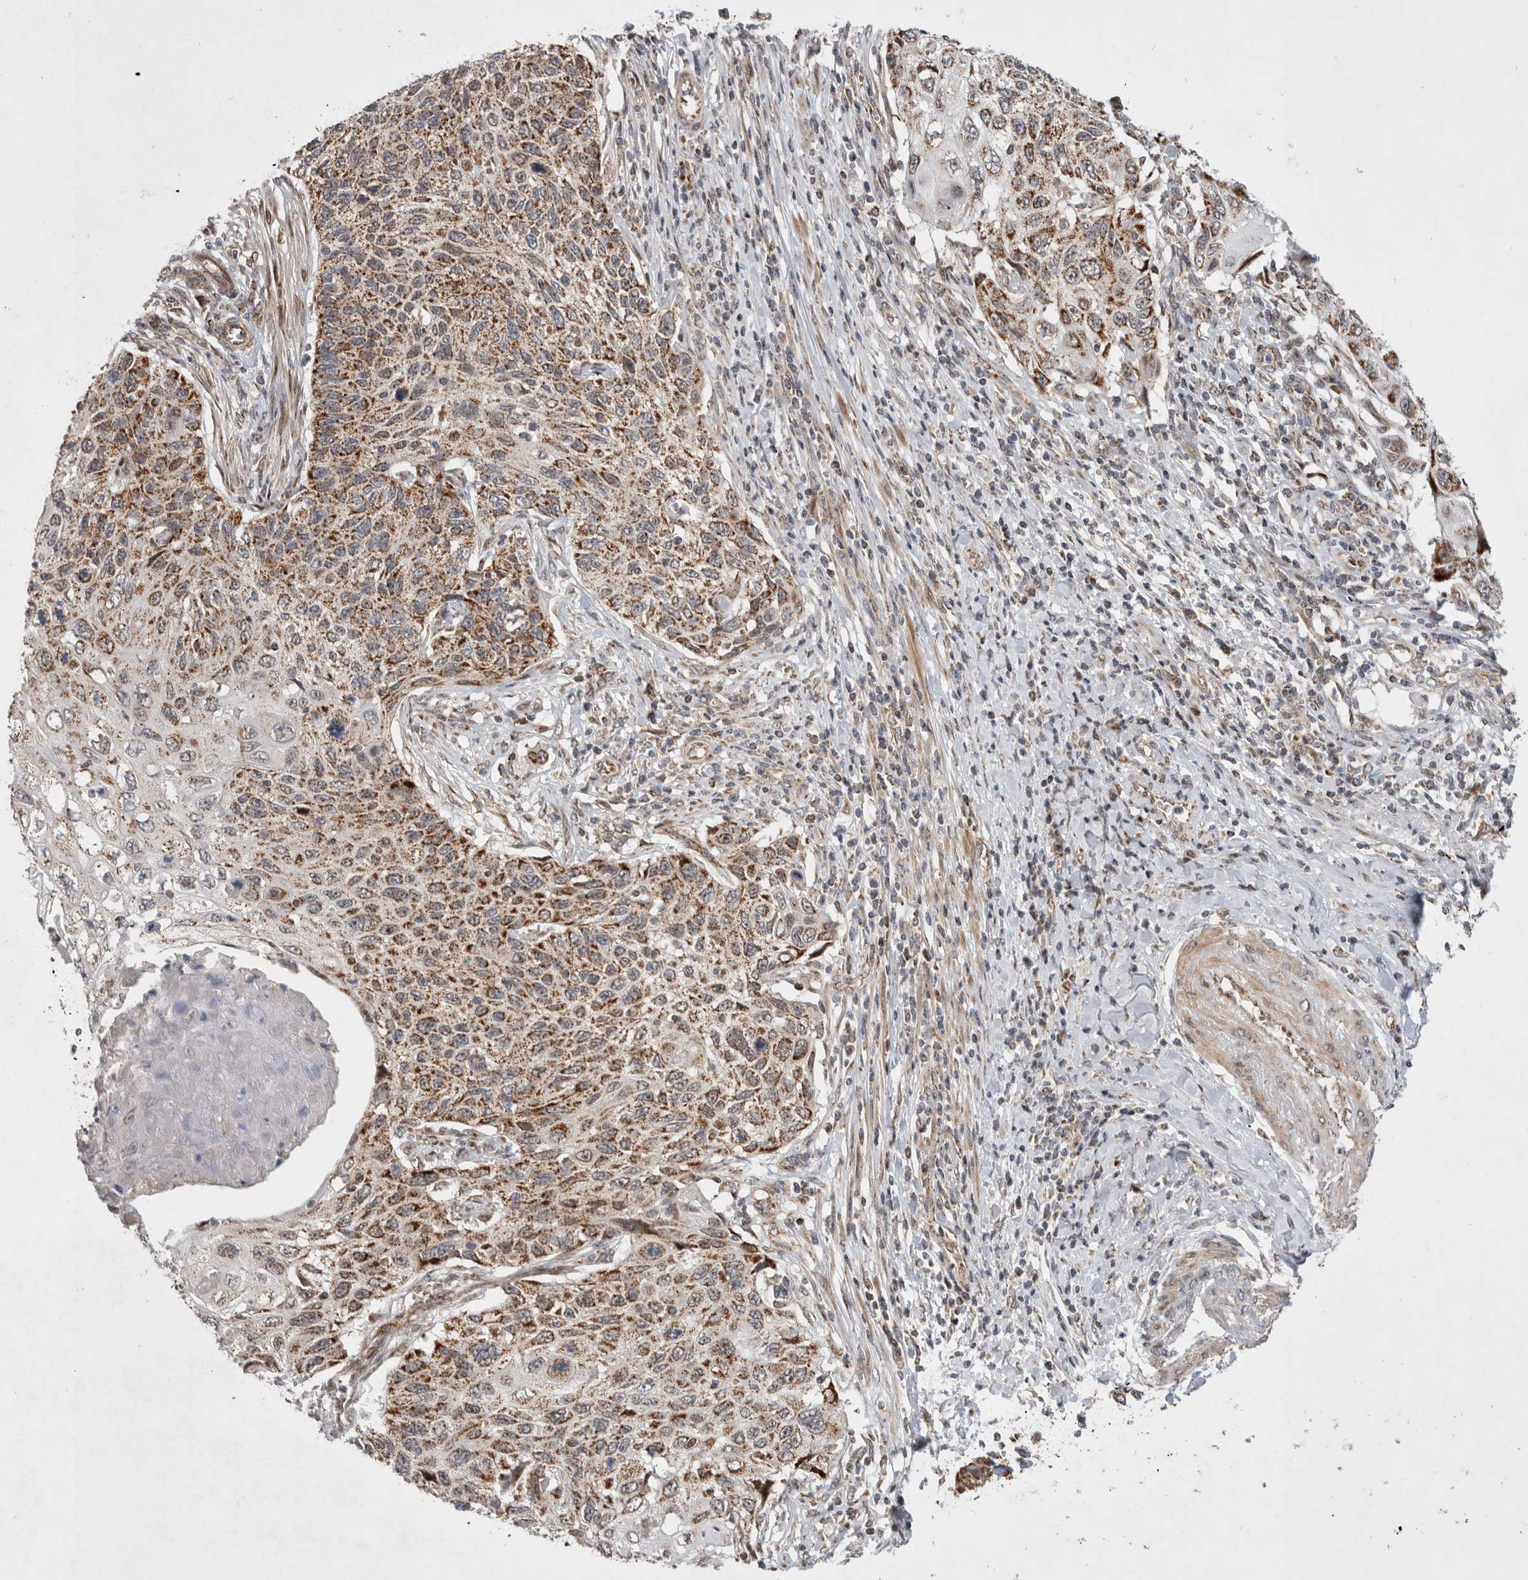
{"staining": {"intensity": "moderate", "quantity": ">75%", "location": "cytoplasmic/membranous"}, "tissue": "cervical cancer", "cell_type": "Tumor cells", "image_type": "cancer", "snomed": [{"axis": "morphology", "description": "Squamous cell carcinoma, NOS"}, {"axis": "topography", "description": "Cervix"}], "caption": "Moderate cytoplasmic/membranous protein staining is seen in approximately >75% of tumor cells in cervical cancer (squamous cell carcinoma).", "gene": "MRPL37", "patient": {"sex": "female", "age": 70}}